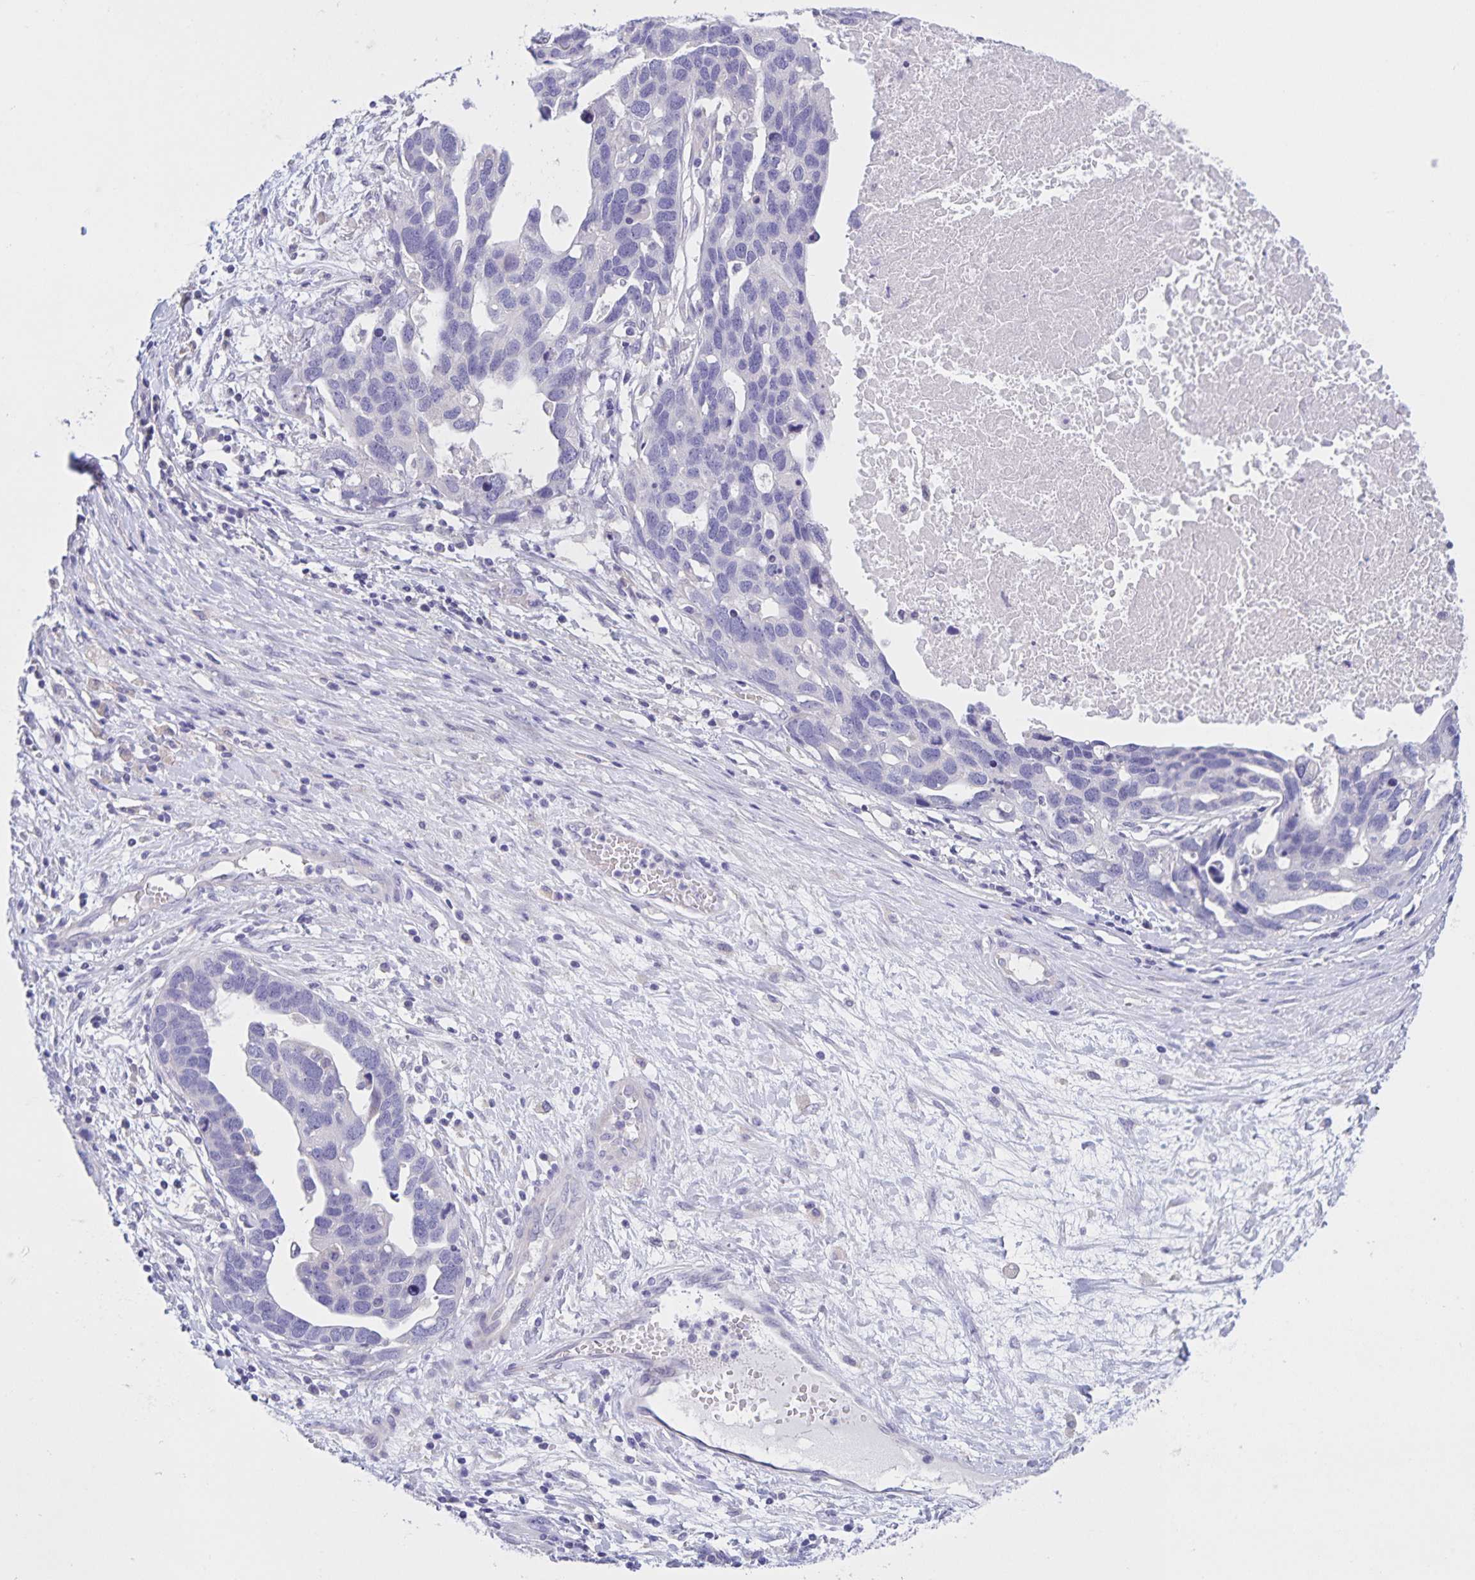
{"staining": {"intensity": "negative", "quantity": "none", "location": "none"}, "tissue": "ovarian cancer", "cell_type": "Tumor cells", "image_type": "cancer", "snomed": [{"axis": "morphology", "description": "Cystadenocarcinoma, serous, NOS"}, {"axis": "topography", "description": "Ovary"}], "caption": "High power microscopy image of an IHC photomicrograph of ovarian serous cystadenocarcinoma, revealing no significant expression in tumor cells.", "gene": "DMGDH", "patient": {"sex": "female", "age": 54}}